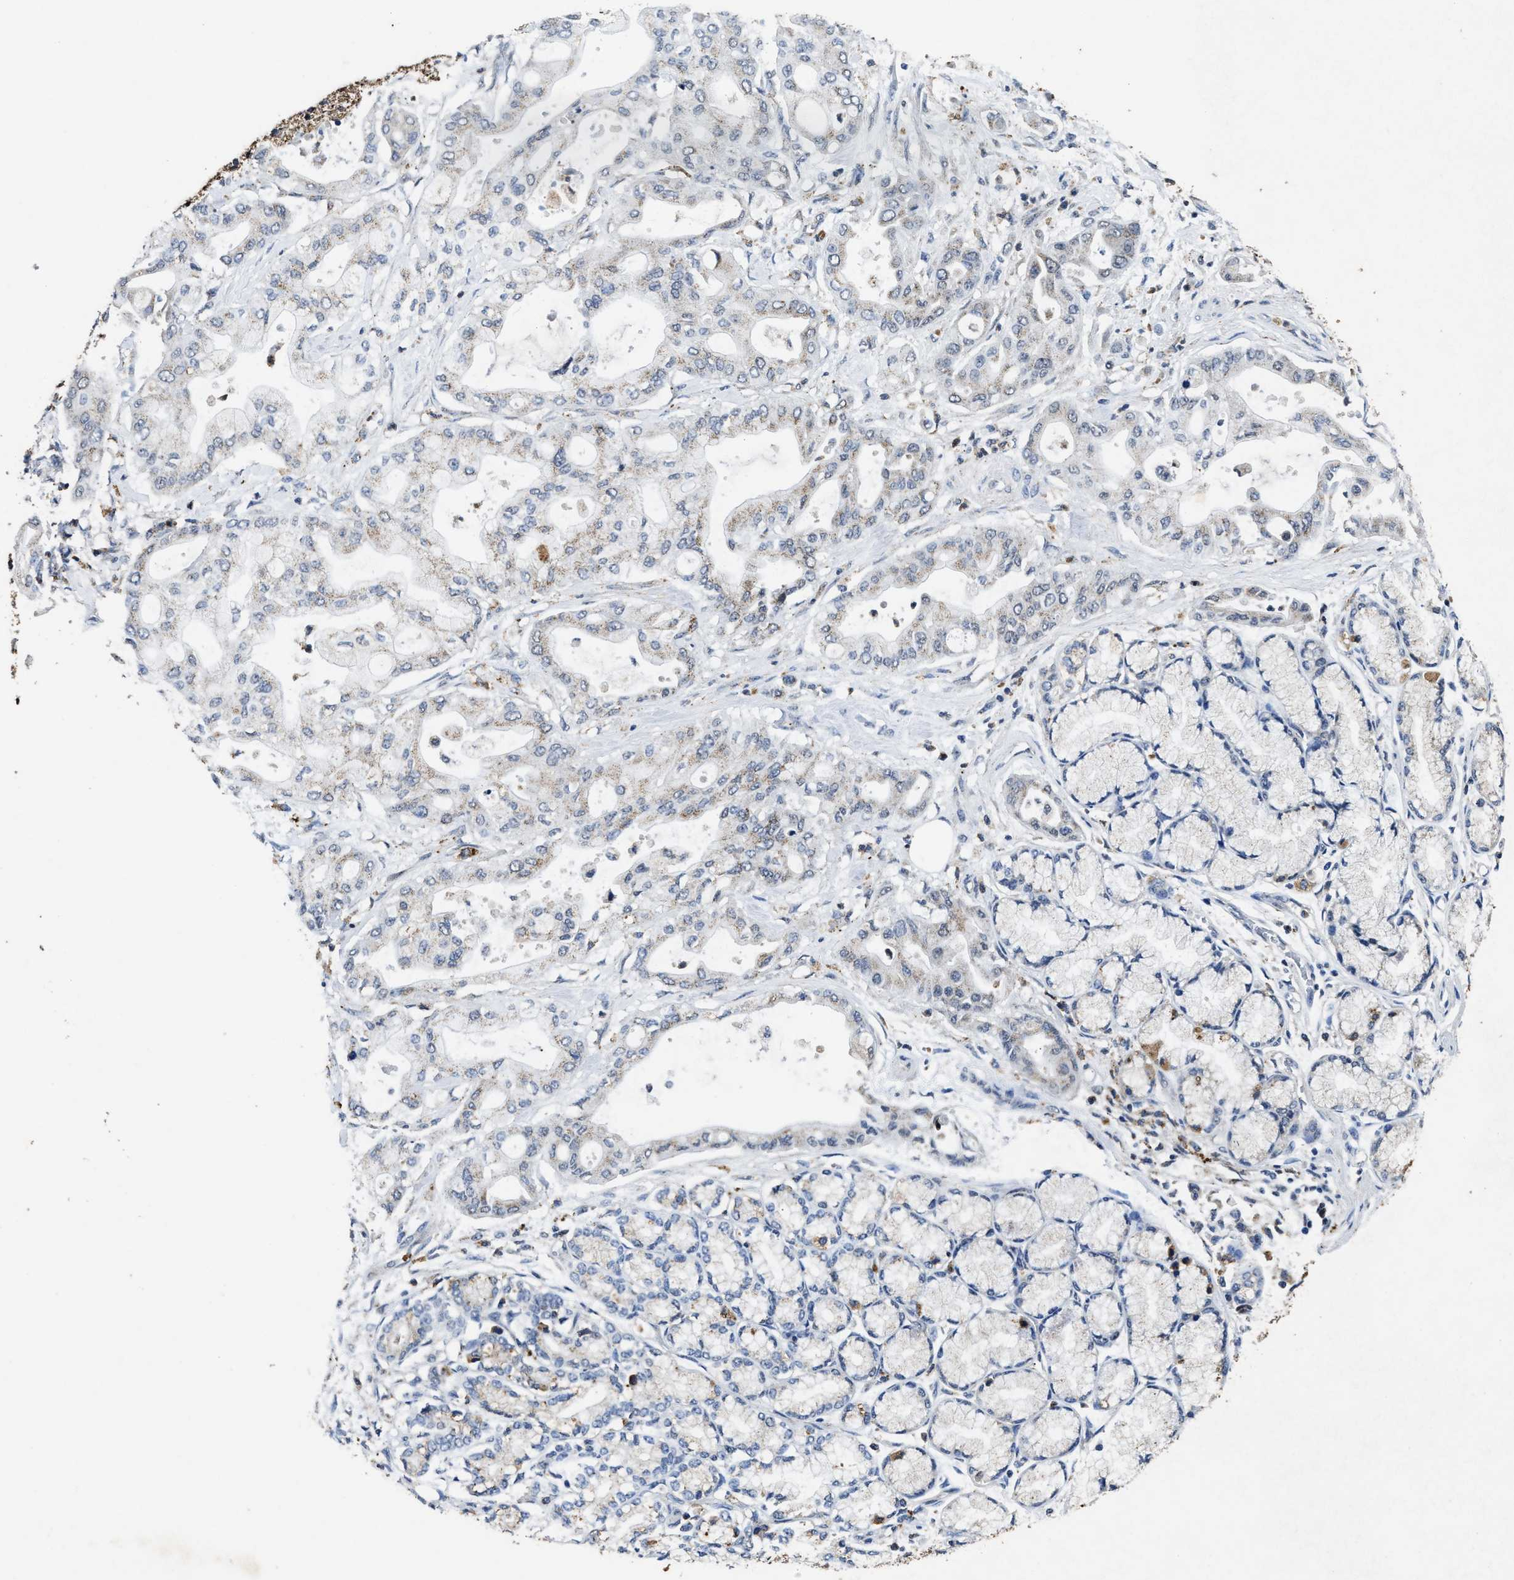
{"staining": {"intensity": "weak", "quantity": "<25%", "location": "cytoplasmic/membranous"}, "tissue": "pancreatic cancer", "cell_type": "Tumor cells", "image_type": "cancer", "snomed": [{"axis": "morphology", "description": "Adenocarcinoma, NOS"}, {"axis": "morphology", "description": "Adenocarcinoma, metastatic, NOS"}, {"axis": "topography", "description": "Lymph node"}, {"axis": "topography", "description": "Pancreas"}, {"axis": "topography", "description": "Duodenum"}], "caption": "Immunohistochemistry of human pancreatic cancer (adenocarcinoma) exhibits no positivity in tumor cells.", "gene": "ACOX1", "patient": {"sex": "female", "age": 64}}